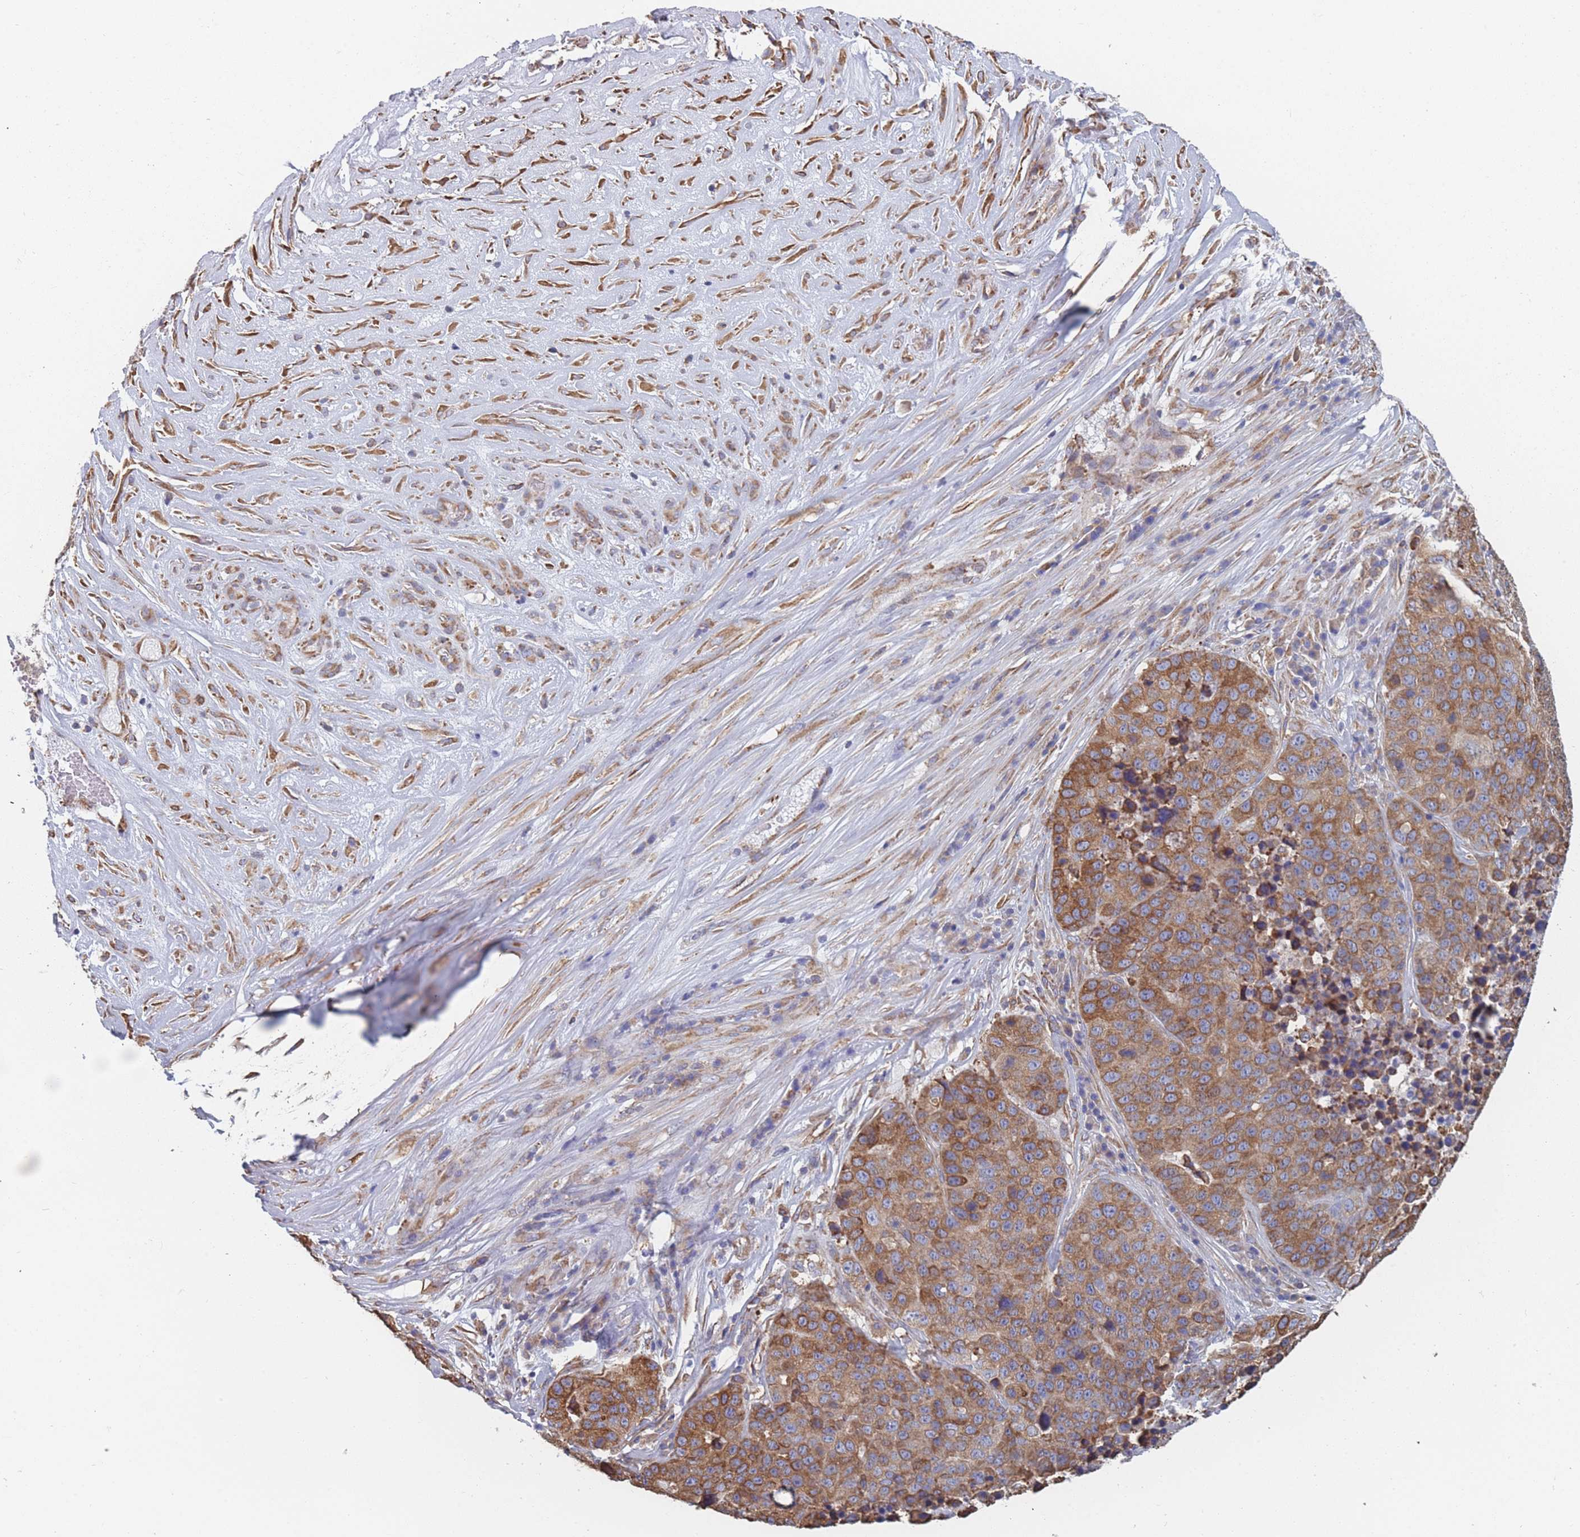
{"staining": {"intensity": "moderate", "quantity": ">75%", "location": "cytoplasmic/membranous"}, "tissue": "stomach cancer", "cell_type": "Tumor cells", "image_type": "cancer", "snomed": [{"axis": "morphology", "description": "Adenocarcinoma, NOS"}, {"axis": "topography", "description": "Stomach"}], "caption": "Stomach cancer stained with DAB (3,3'-diaminobenzidine) immunohistochemistry (IHC) exhibits medium levels of moderate cytoplasmic/membranous expression in about >75% of tumor cells. The staining is performed using DAB (3,3'-diaminobenzidine) brown chromogen to label protein expression. The nuclei are counter-stained blue using hematoxylin.", "gene": "OR7C2", "patient": {"sex": "male", "age": 71}}